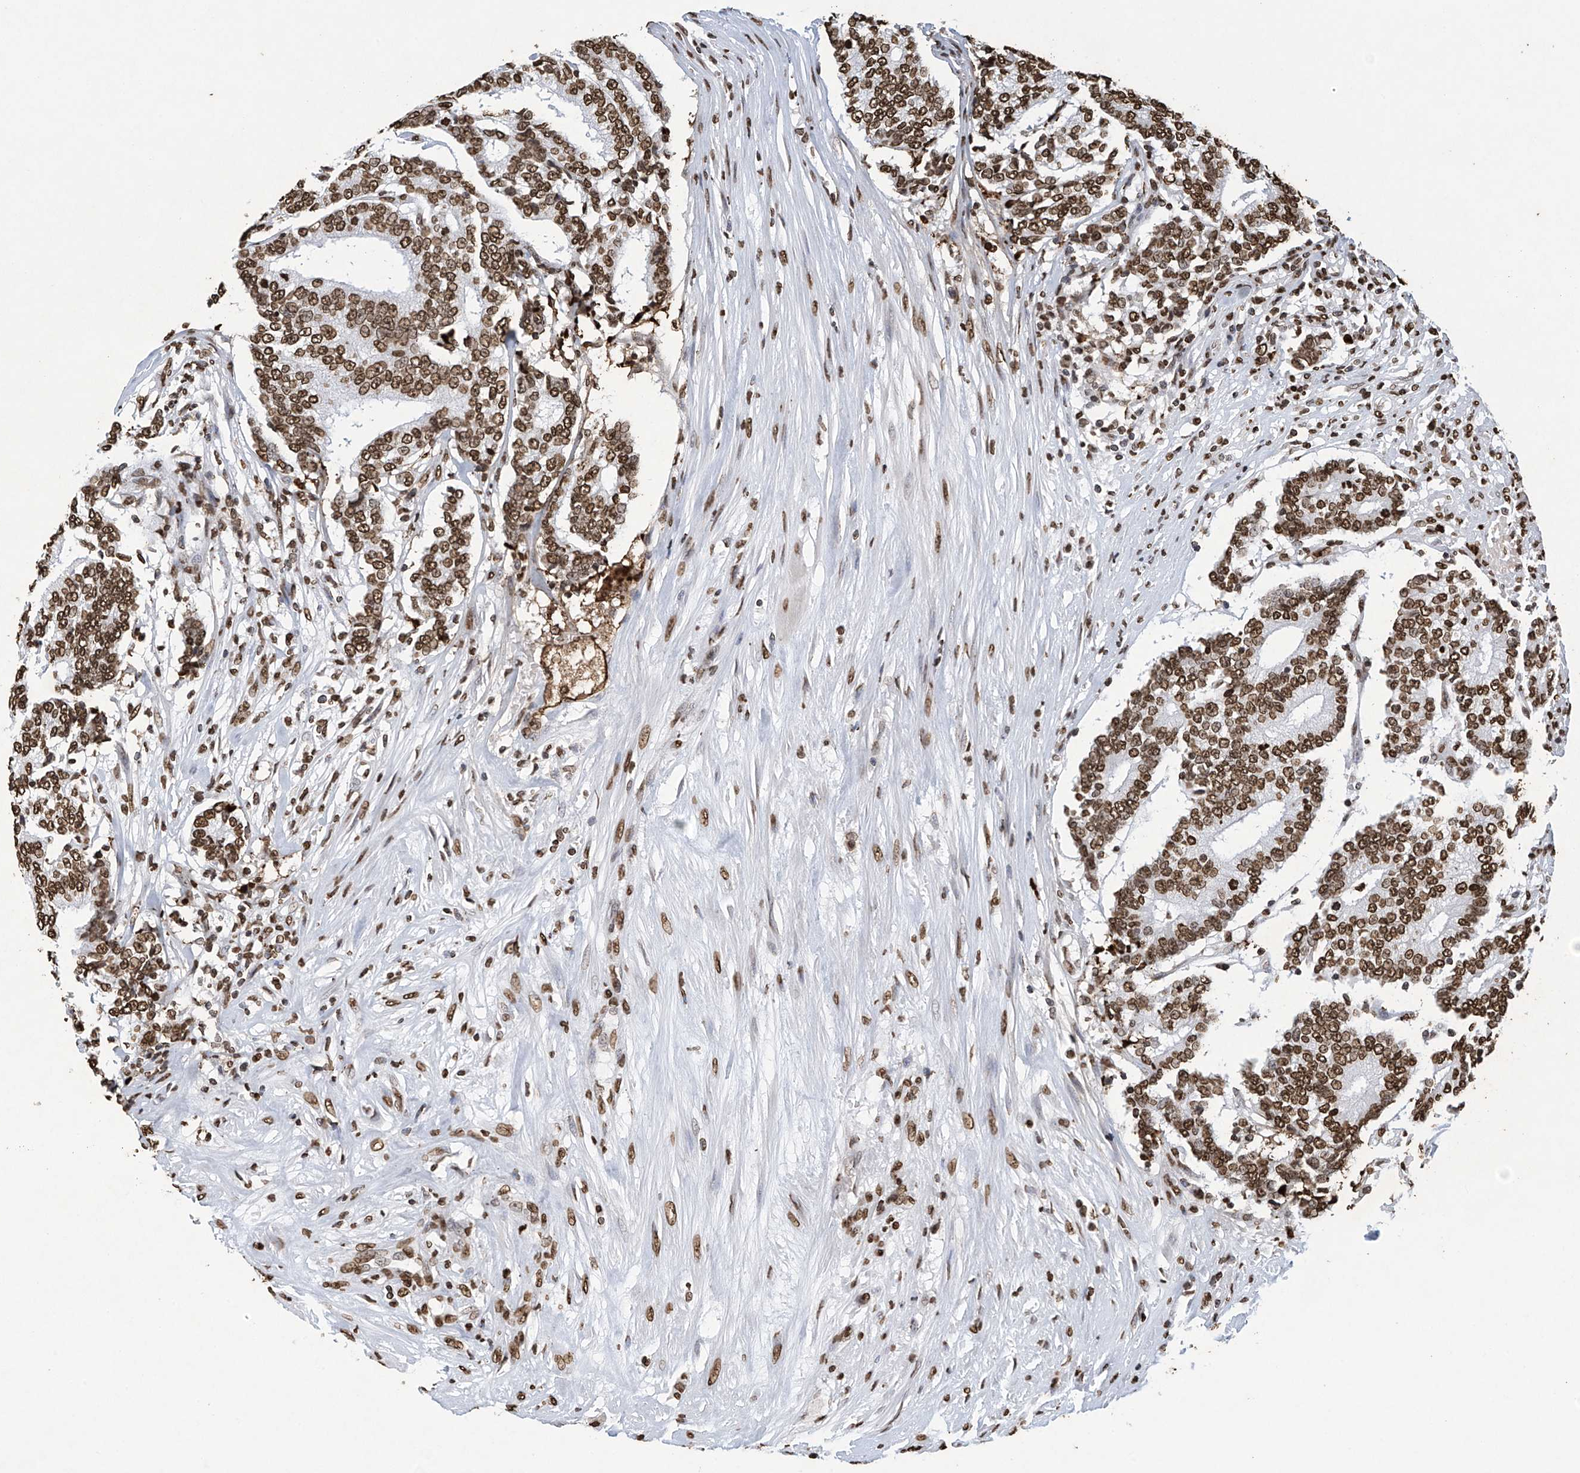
{"staining": {"intensity": "strong", "quantity": ">75%", "location": "nuclear"}, "tissue": "prostate cancer", "cell_type": "Tumor cells", "image_type": "cancer", "snomed": [{"axis": "morphology", "description": "Normal tissue, NOS"}, {"axis": "morphology", "description": "Adenocarcinoma, High grade"}, {"axis": "topography", "description": "Prostate"}, {"axis": "topography", "description": "Seminal veicle"}], "caption": "Prostate cancer (adenocarcinoma (high-grade)) was stained to show a protein in brown. There is high levels of strong nuclear positivity in about >75% of tumor cells. (Stains: DAB (3,3'-diaminobenzidine) in brown, nuclei in blue, Microscopy: brightfield microscopy at high magnification).", "gene": "H3-3A", "patient": {"sex": "male", "age": 55}}